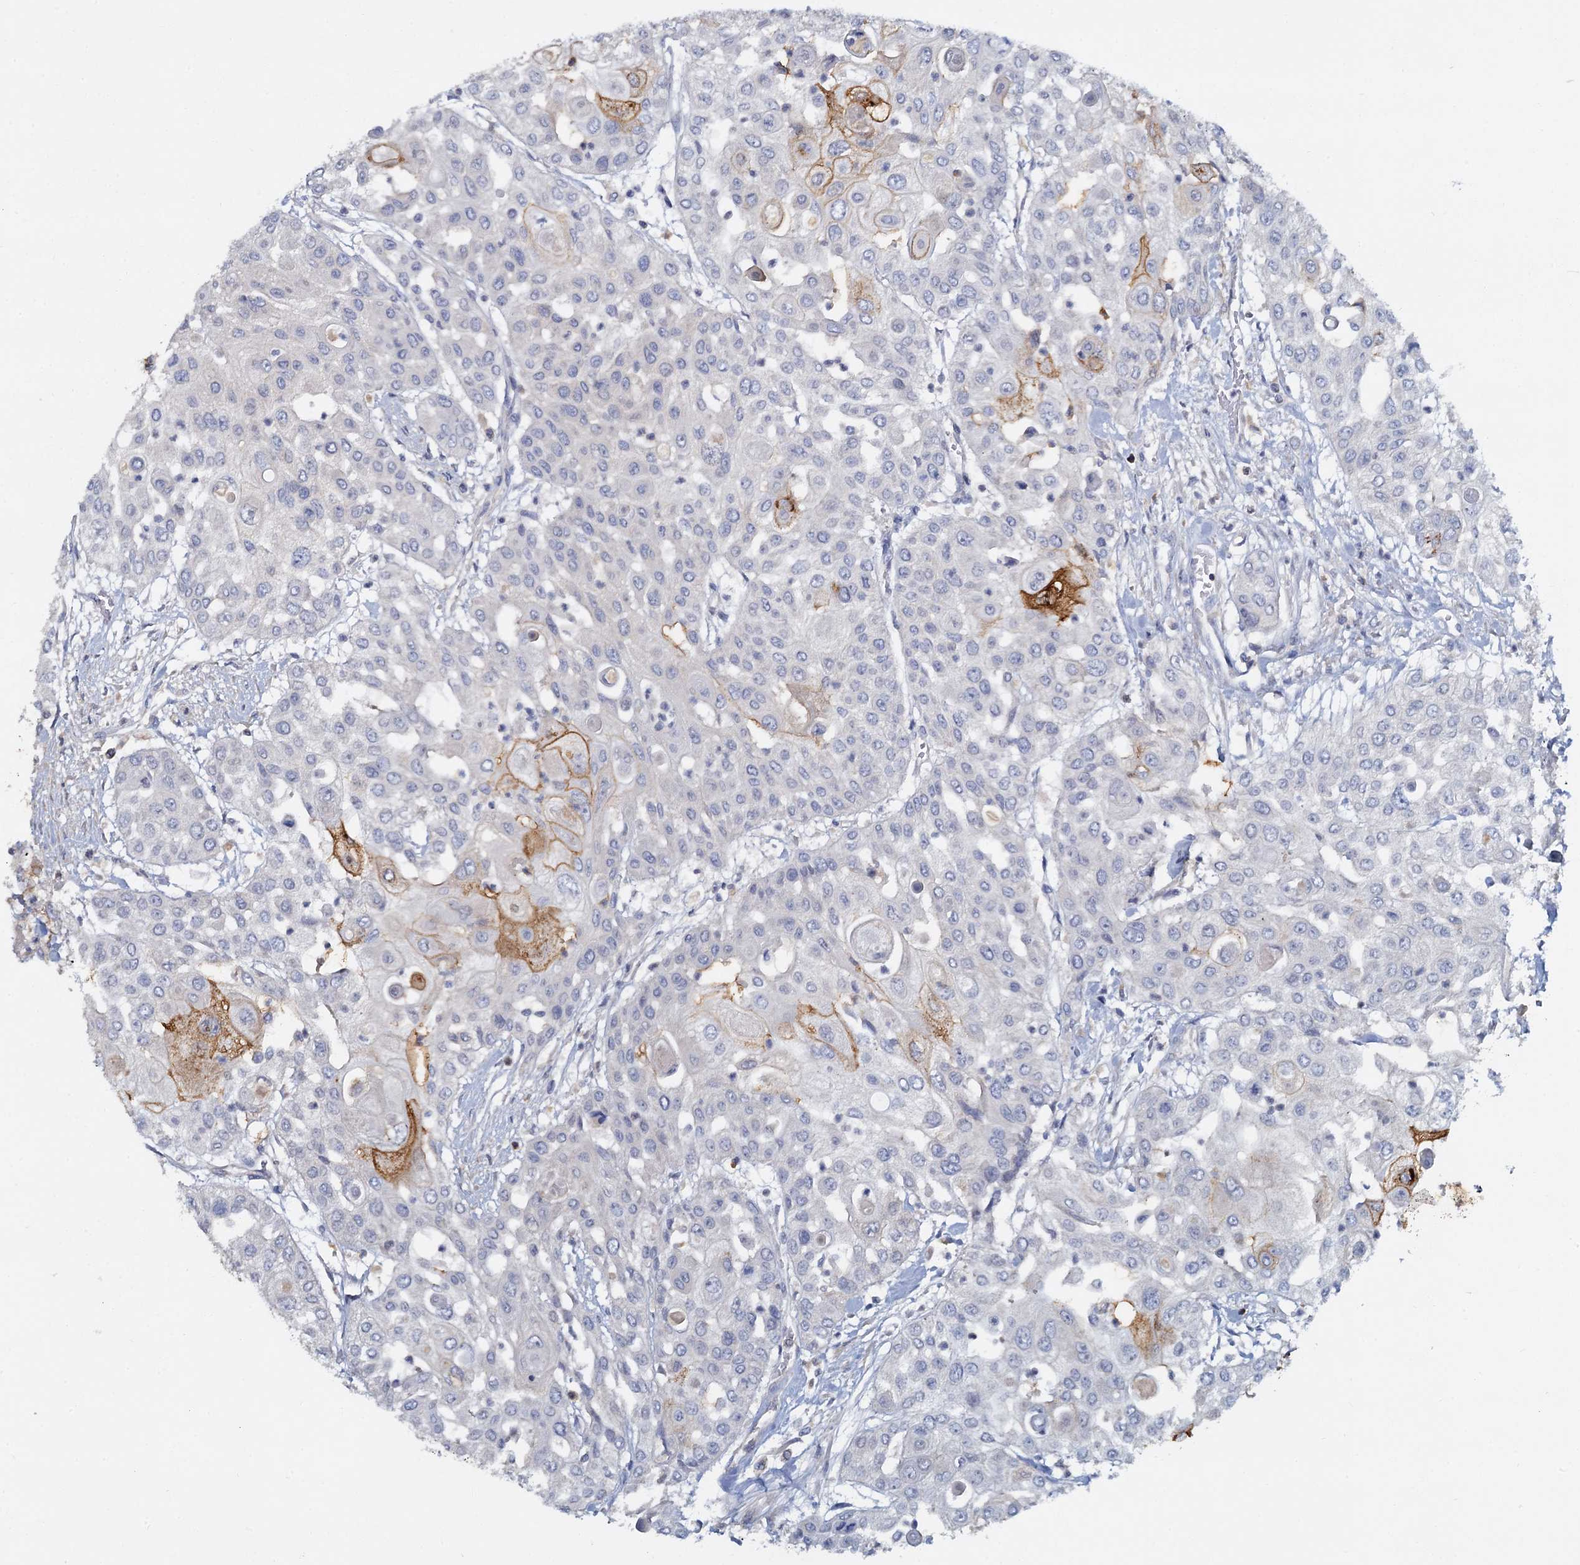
{"staining": {"intensity": "moderate", "quantity": "<25%", "location": "cytoplasmic/membranous"}, "tissue": "urothelial cancer", "cell_type": "Tumor cells", "image_type": "cancer", "snomed": [{"axis": "morphology", "description": "Urothelial carcinoma, High grade"}, {"axis": "topography", "description": "Urinary bladder"}], "caption": "Immunohistochemistry (IHC) photomicrograph of neoplastic tissue: human urothelial cancer stained using IHC shows low levels of moderate protein expression localized specifically in the cytoplasmic/membranous of tumor cells, appearing as a cytoplasmic/membranous brown color.", "gene": "ACSM3", "patient": {"sex": "female", "age": 79}}